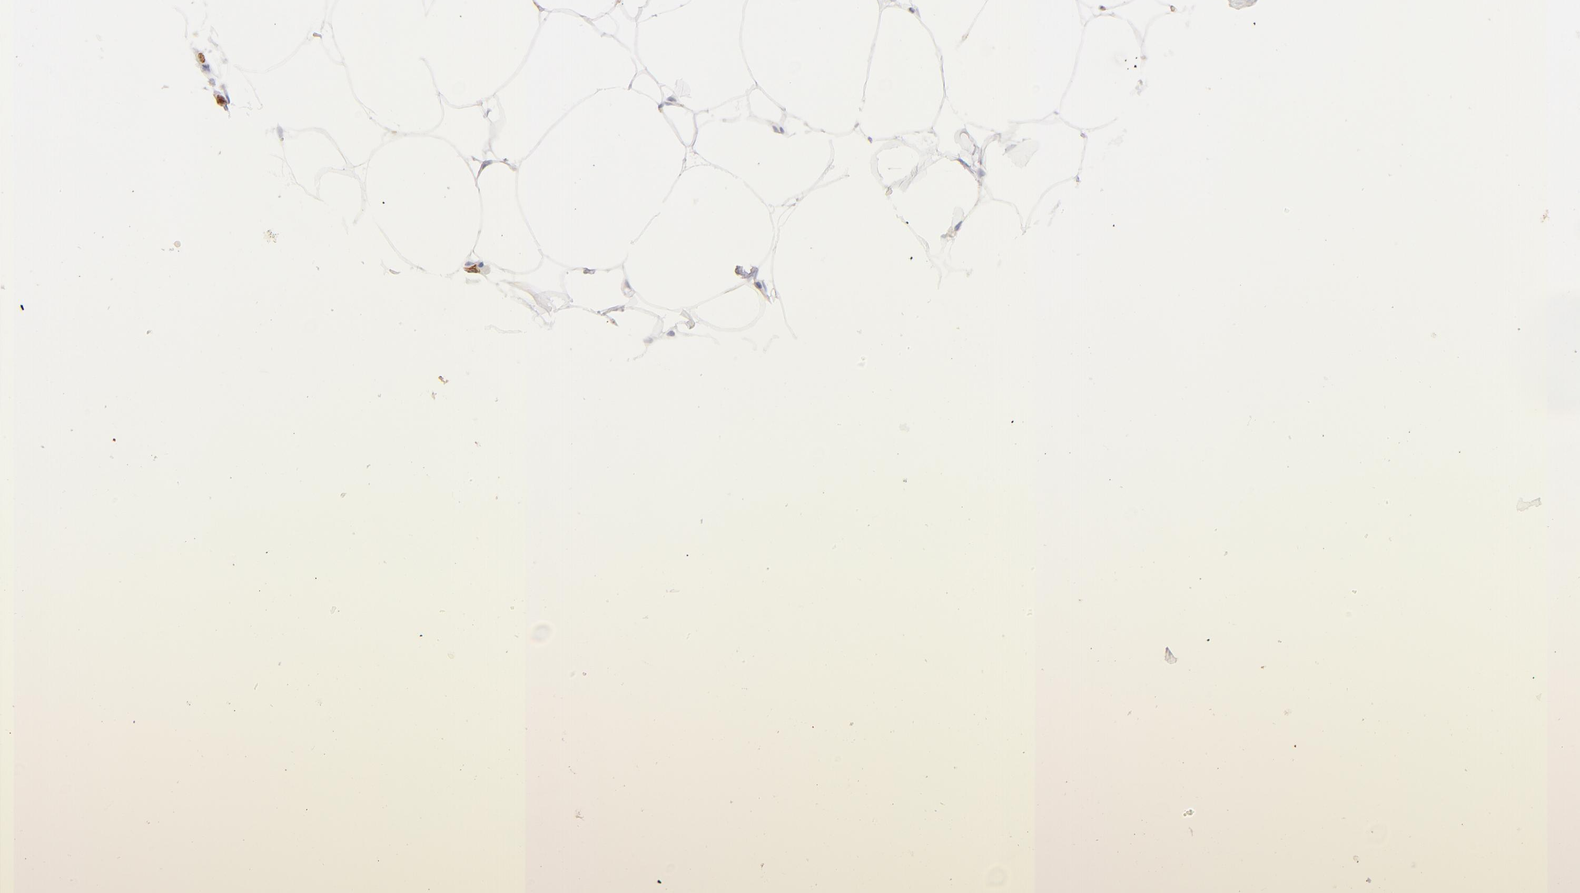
{"staining": {"intensity": "negative", "quantity": "none", "location": "none"}, "tissue": "adipose tissue", "cell_type": "Adipocytes", "image_type": "normal", "snomed": [{"axis": "morphology", "description": "Normal tissue, NOS"}, {"axis": "morphology", "description": "Duct carcinoma"}, {"axis": "topography", "description": "Breast"}, {"axis": "topography", "description": "Adipose tissue"}], "caption": "Immunohistochemistry (IHC) micrograph of normal adipose tissue stained for a protein (brown), which reveals no staining in adipocytes. The staining is performed using DAB brown chromogen with nuclei counter-stained in using hematoxylin.", "gene": "PLVAP", "patient": {"sex": "female", "age": 37}}